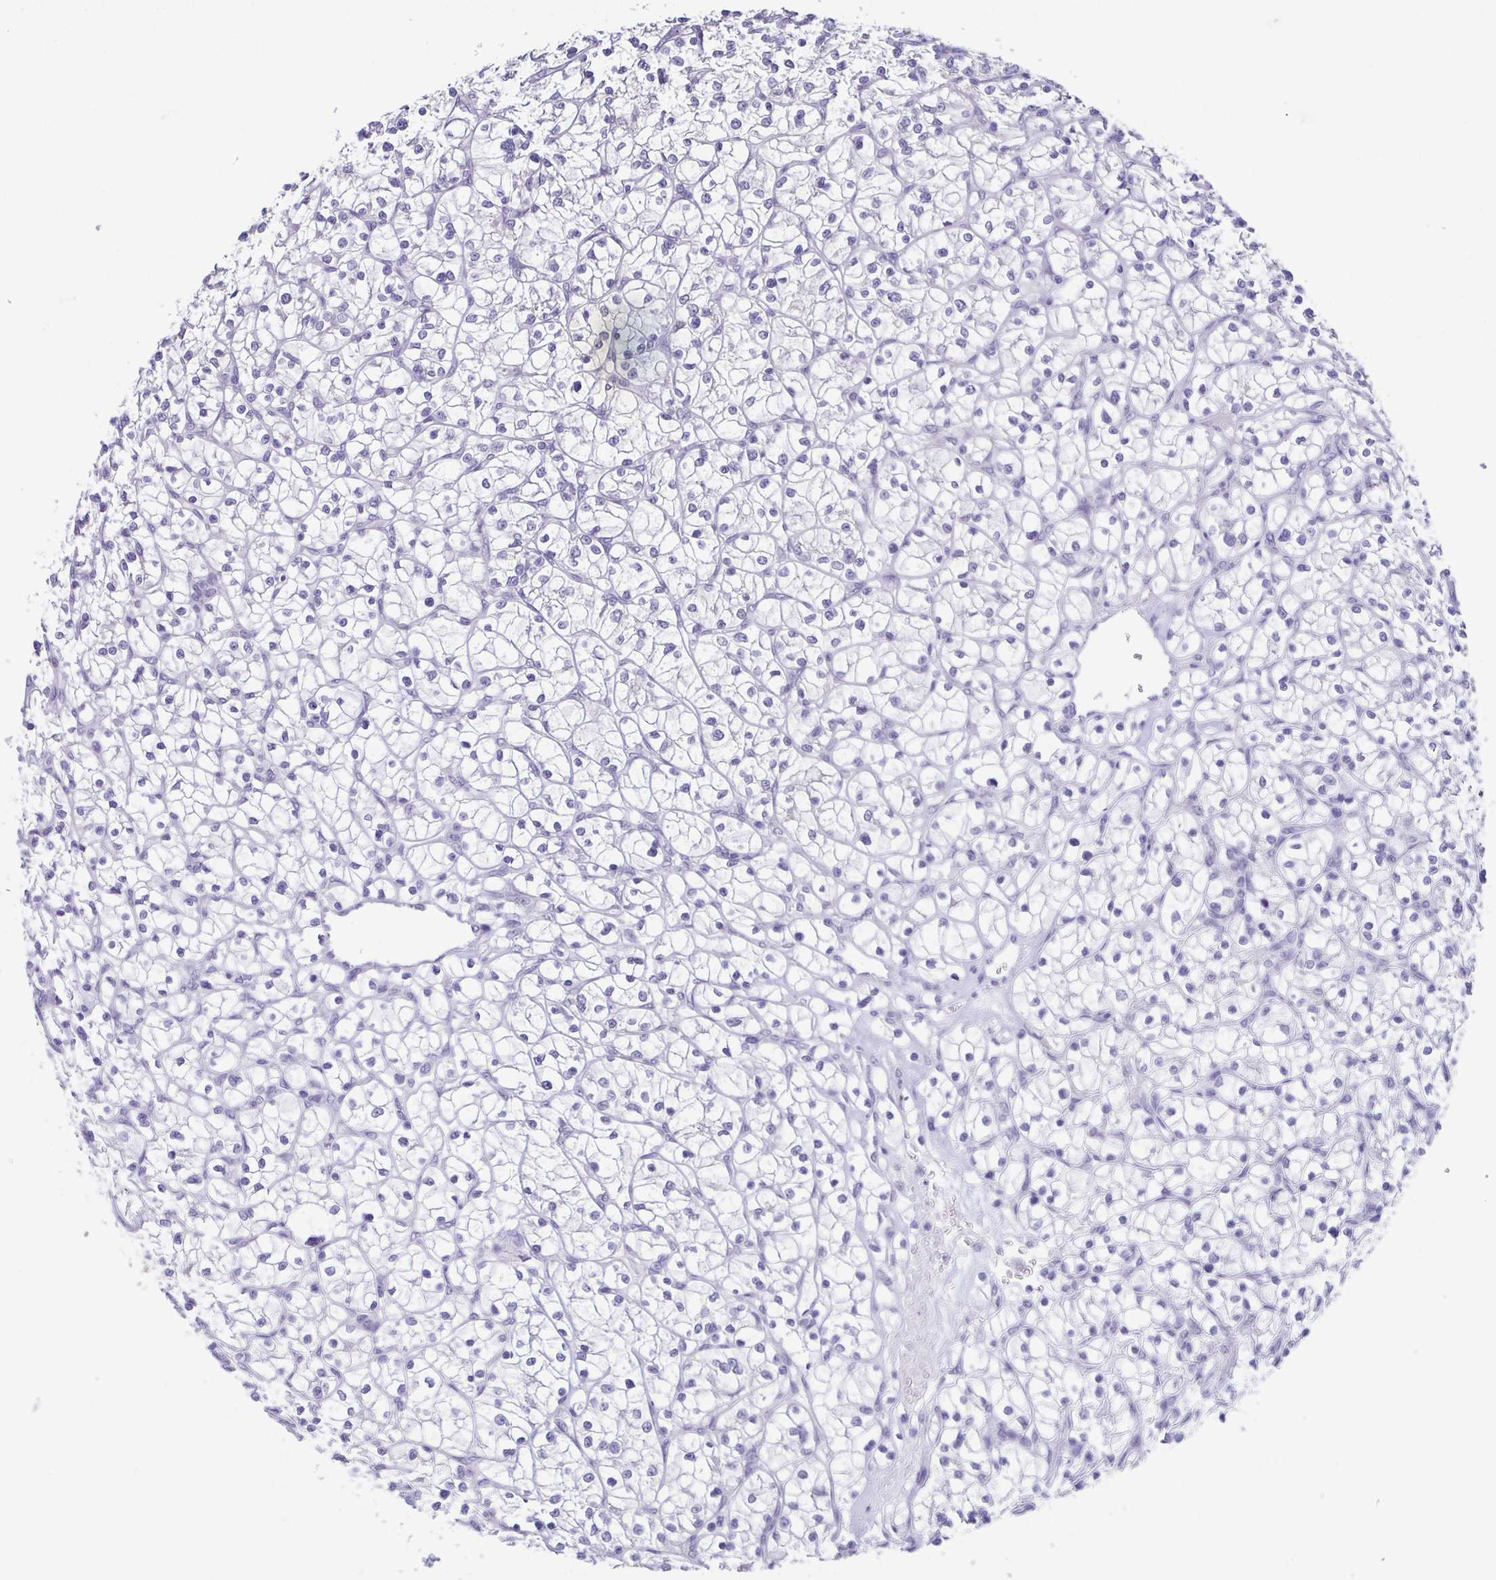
{"staining": {"intensity": "negative", "quantity": "none", "location": "none"}, "tissue": "renal cancer", "cell_type": "Tumor cells", "image_type": "cancer", "snomed": [{"axis": "morphology", "description": "Adenocarcinoma, NOS"}, {"axis": "topography", "description": "Kidney"}], "caption": "An image of adenocarcinoma (renal) stained for a protein reveals no brown staining in tumor cells.", "gene": "RDH11", "patient": {"sex": "female", "age": 64}}